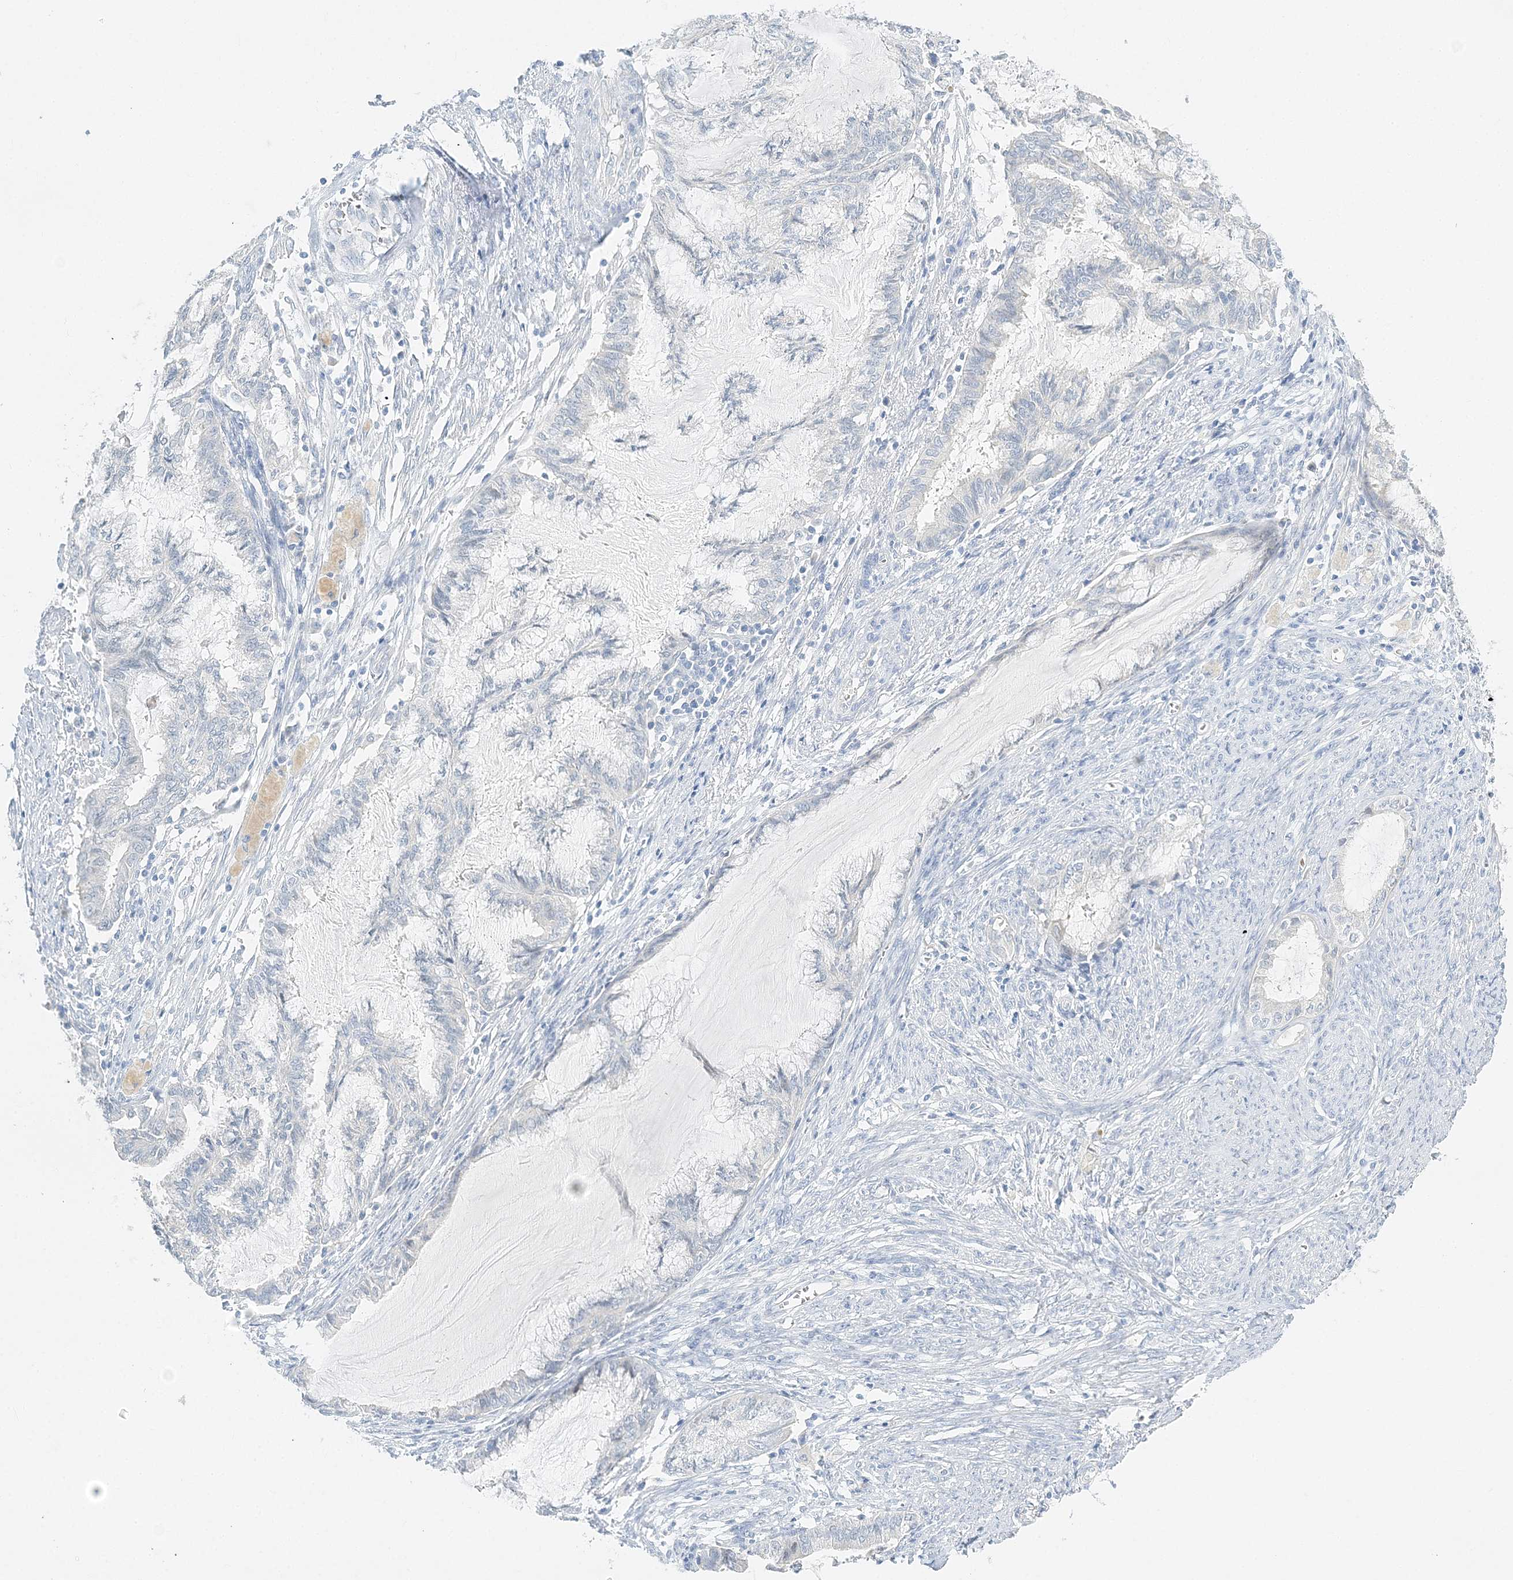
{"staining": {"intensity": "negative", "quantity": "none", "location": "none"}, "tissue": "endometrial cancer", "cell_type": "Tumor cells", "image_type": "cancer", "snomed": [{"axis": "morphology", "description": "Adenocarcinoma, NOS"}, {"axis": "topography", "description": "Endometrium"}], "caption": "This histopathology image is of endometrial adenocarcinoma stained with immunohistochemistry to label a protein in brown with the nuclei are counter-stained blue. There is no expression in tumor cells. (Brightfield microscopy of DAB immunohistochemistry at high magnification).", "gene": "VILL", "patient": {"sex": "female", "age": 86}}